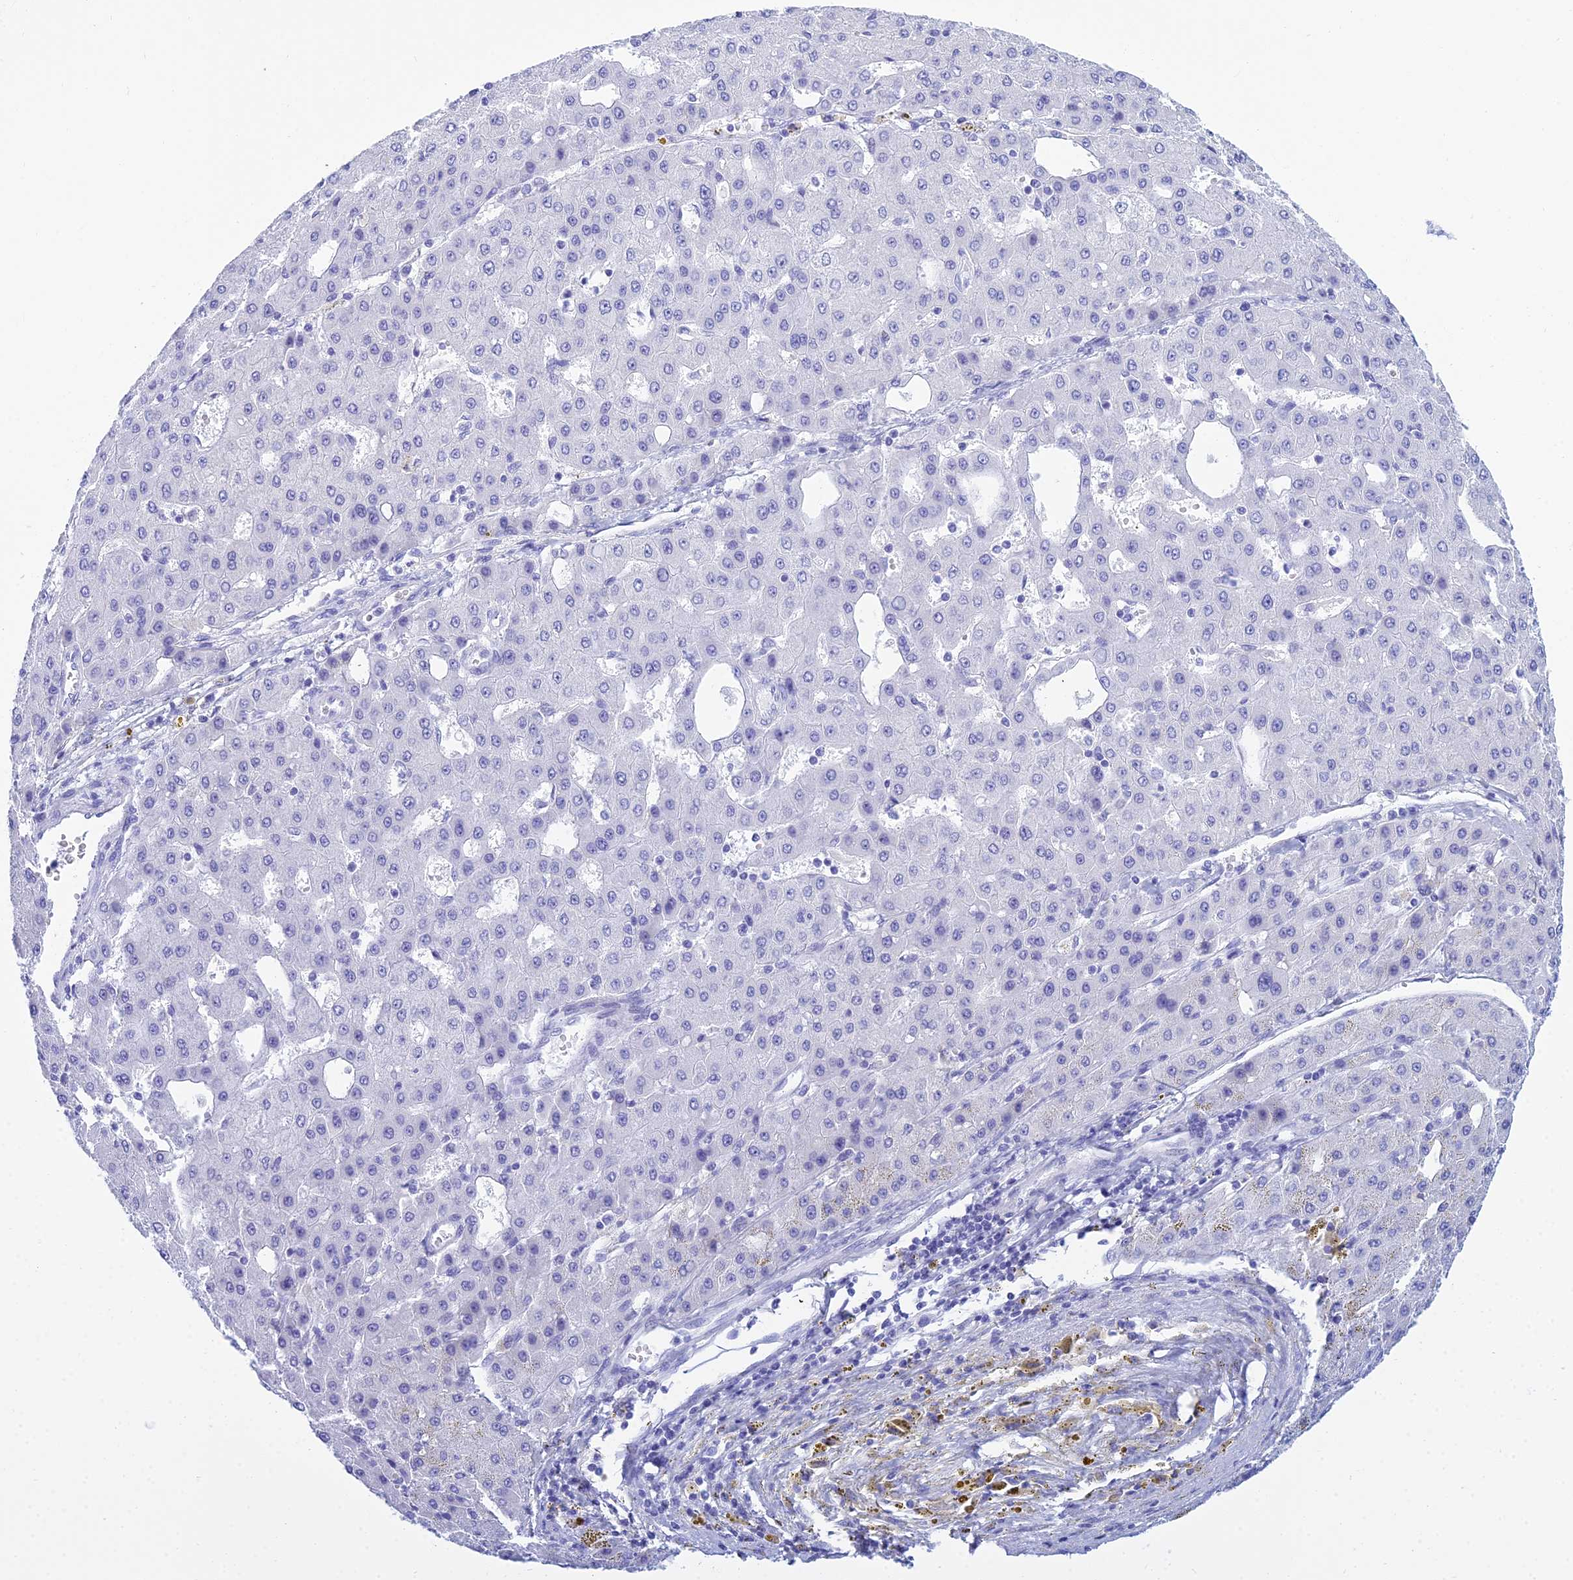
{"staining": {"intensity": "negative", "quantity": "none", "location": "none"}, "tissue": "liver cancer", "cell_type": "Tumor cells", "image_type": "cancer", "snomed": [{"axis": "morphology", "description": "Carcinoma, Hepatocellular, NOS"}, {"axis": "topography", "description": "Liver"}], "caption": "Immunohistochemistry (IHC) image of neoplastic tissue: human liver cancer (hepatocellular carcinoma) stained with DAB displays no significant protein positivity in tumor cells. Nuclei are stained in blue.", "gene": "PATE4", "patient": {"sex": "male", "age": 47}}